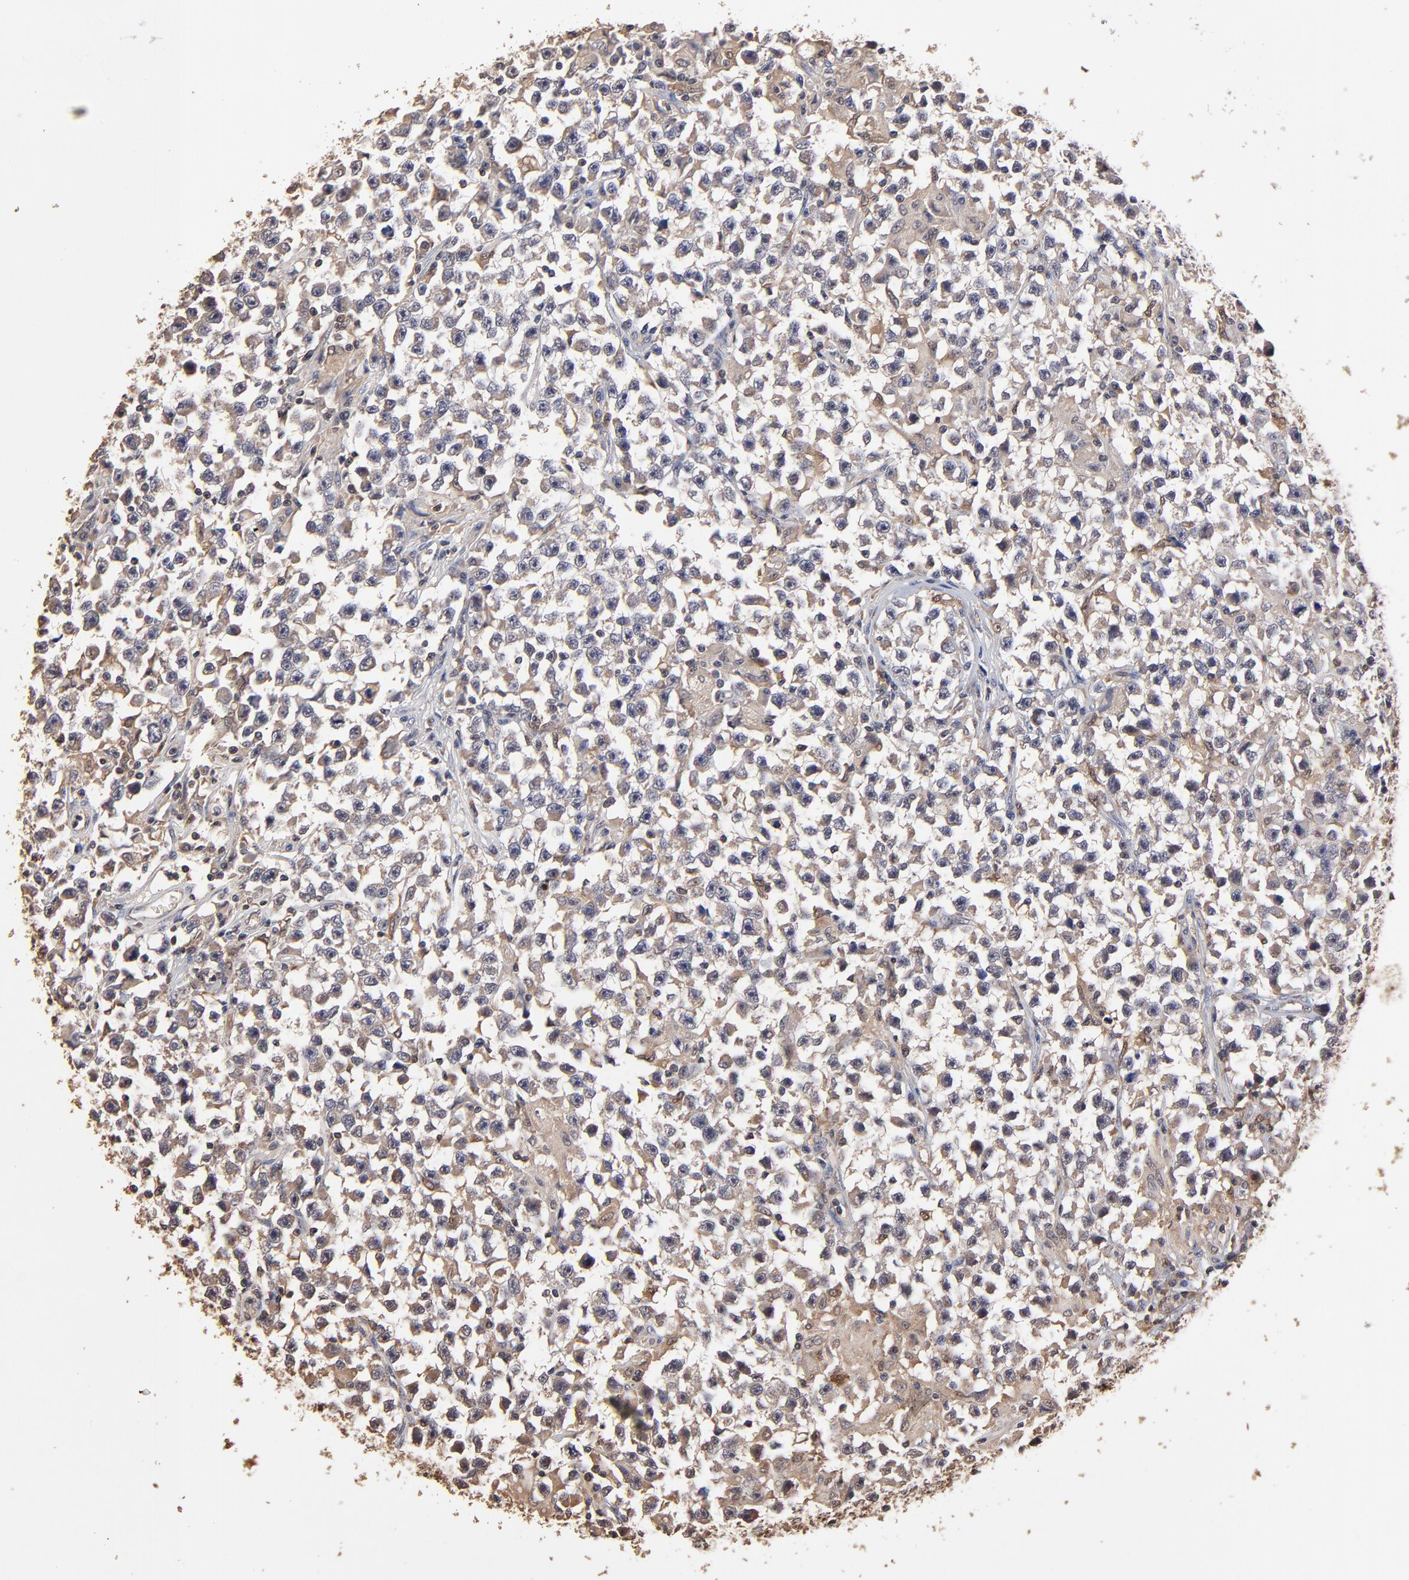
{"staining": {"intensity": "weak", "quantity": ">75%", "location": "cytoplasmic/membranous"}, "tissue": "testis cancer", "cell_type": "Tumor cells", "image_type": "cancer", "snomed": [{"axis": "morphology", "description": "Seminoma, NOS"}, {"axis": "topography", "description": "Testis"}], "caption": "Protein analysis of seminoma (testis) tissue demonstrates weak cytoplasmic/membranous expression in approximately >75% of tumor cells.", "gene": "CASP1", "patient": {"sex": "male", "age": 33}}